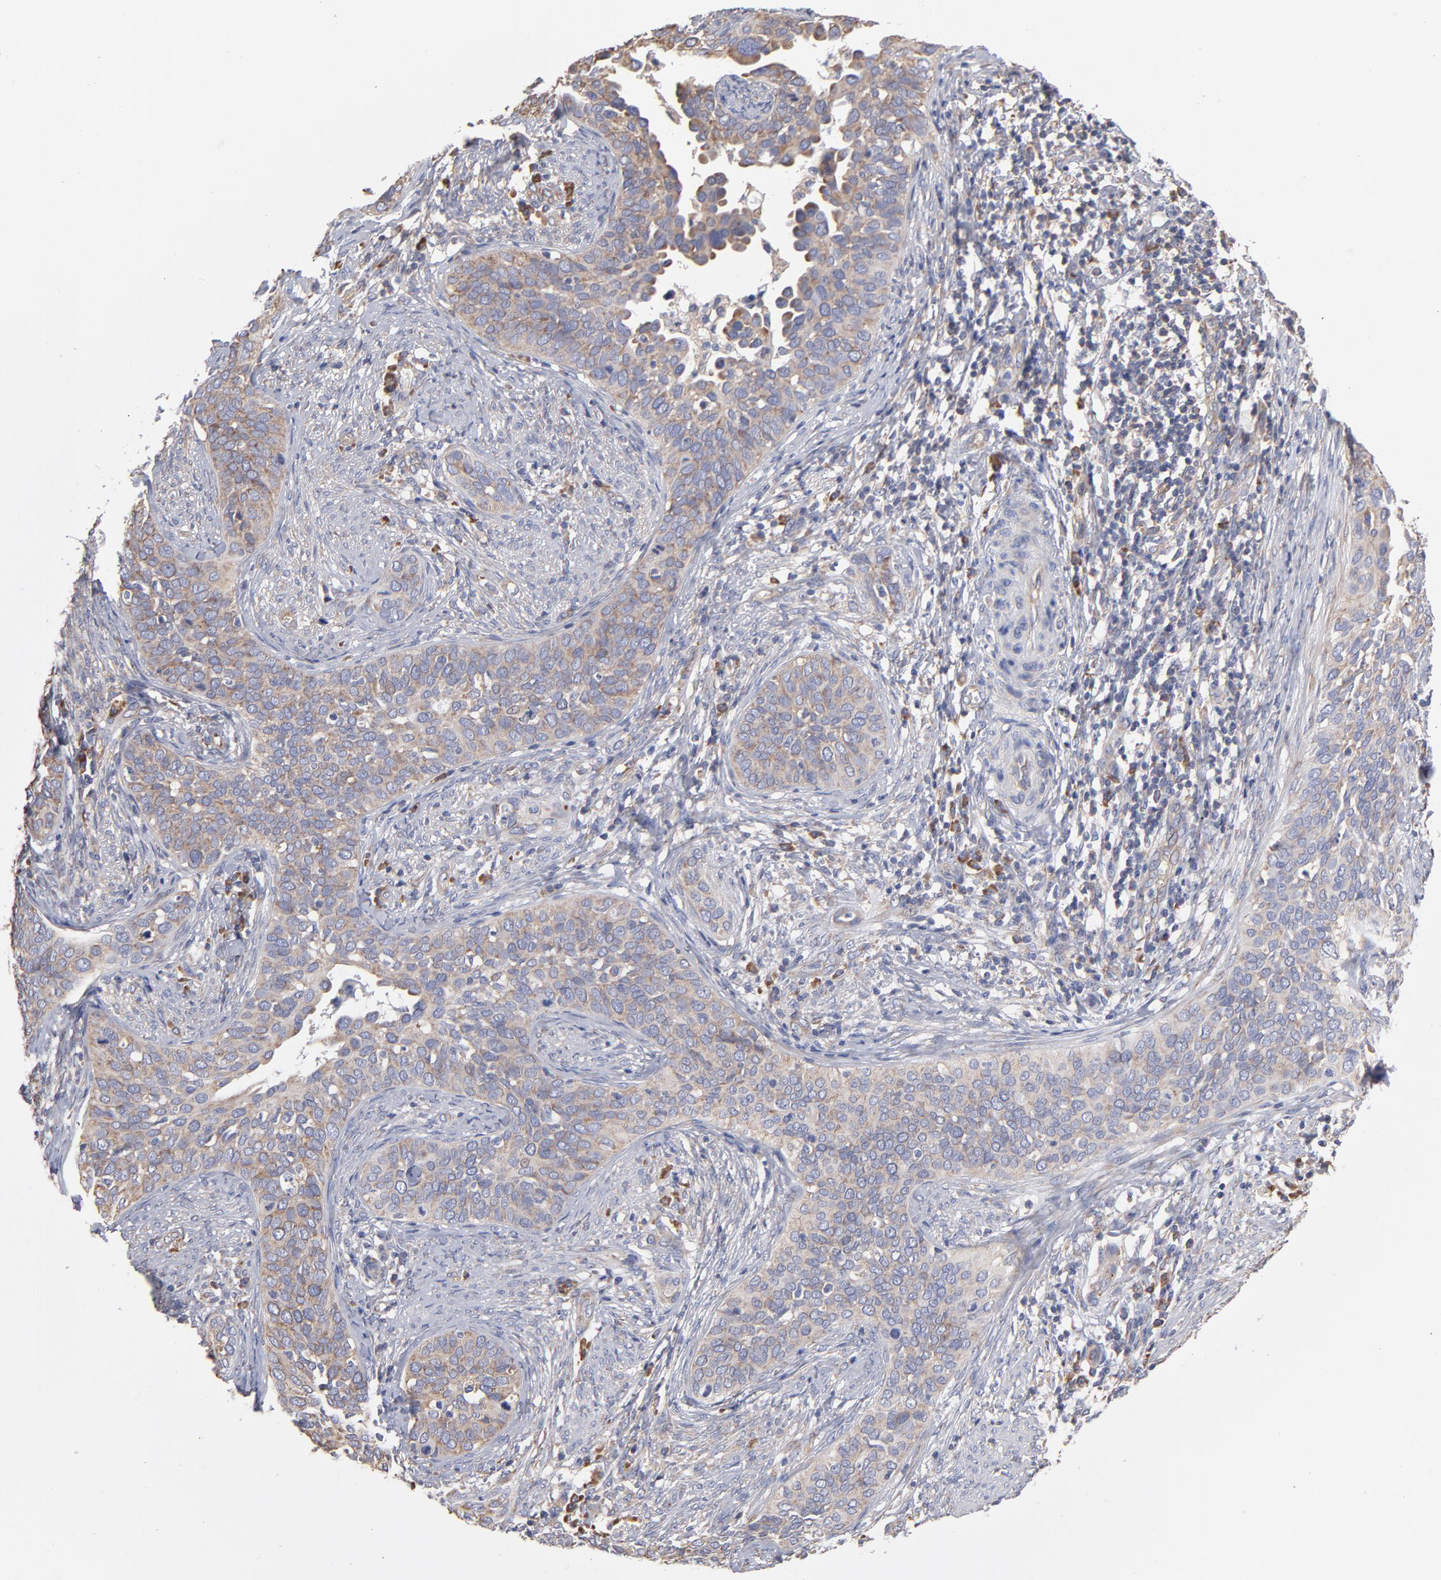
{"staining": {"intensity": "weak", "quantity": ">75%", "location": "cytoplasmic/membranous"}, "tissue": "cervical cancer", "cell_type": "Tumor cells", "image_type": "cancer", "snomed": [{"axis": "morphology", "description": "Squamous cell carcinoma, NOS"}, {"axis": "topography", "description": "Cervix"}], "caption": "An immunohistochemistry (IHC) histopathology image of tumor tissue is shown. Protein staining in brown shows weak cytoplasmic/membranous positivity in cervical cancer (squamous cell carcinoma) within tumor cells. (DAB (3,3'-diaminobenzidine) = brown stain, brightfield microscopy at high magnification).", "gene": "RPL3", "patient": {"sex": "female", "age": 31}}